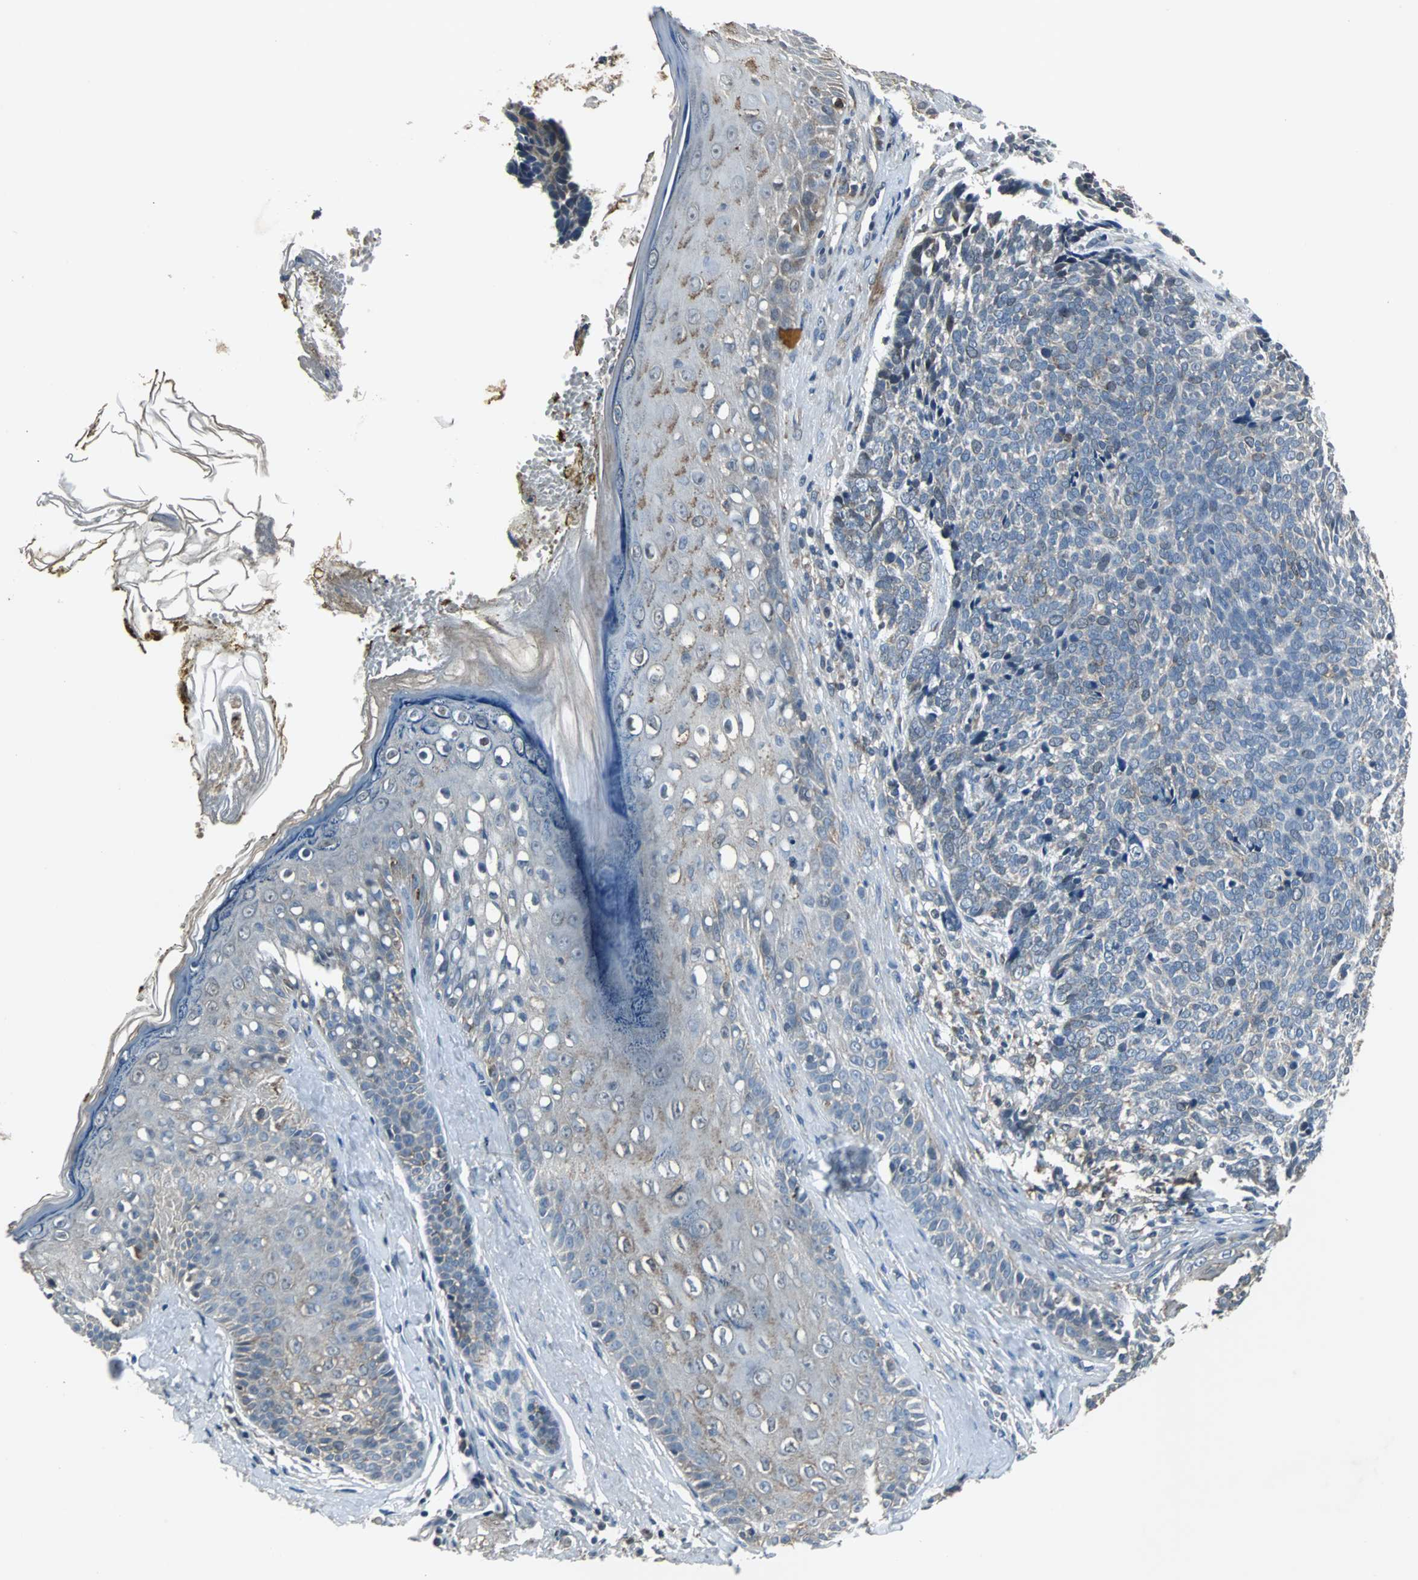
{"staining": {"intensity": "weak", "quantity": "<25%", "location": "cytoplasmic/membranous"}, "tissue": "skin cancer", "cell_type": "Tumor cells", "image_type": "cancer", "snomed": [{"axis": "morphology", "description": "Basal cell carcinoma"}, {"axis": "topography", "description": "Skin"}], "caption": "Immunohistochemical staining of skin cancer displays no significant staining in tumor cells.", "gene": "SOS1", "patient": {"sex": "male", "age": 84}}